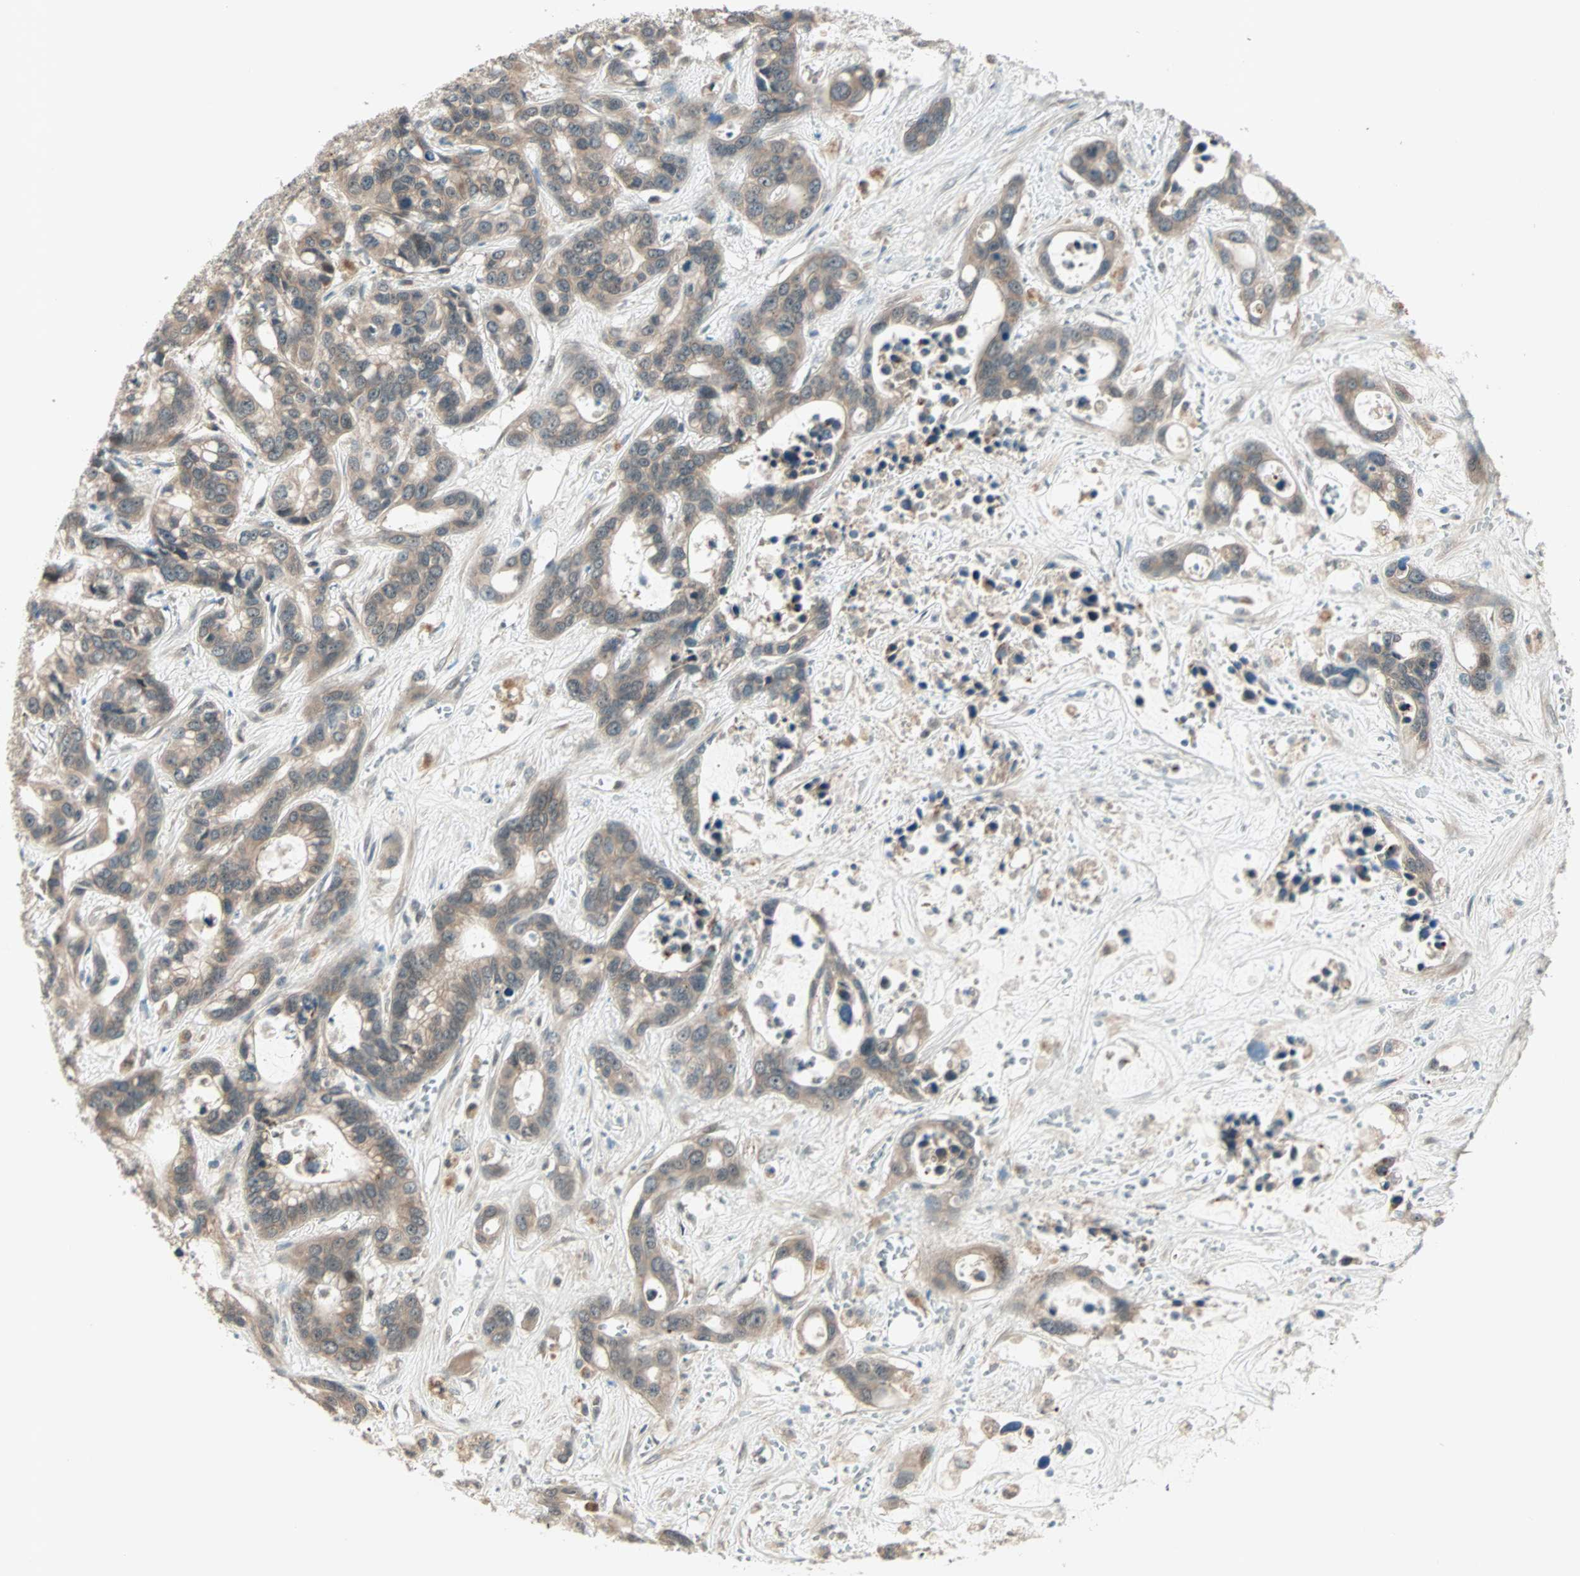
{"staining": {"intensity": "weak", "quantity": ">75%", "location": "cytoplasmic/membranous"}, "tissue": "liver cancer", "cell_type": "Tumor cells", "image_type": "cancer", "snomed": [{"axis": "morphology", "description": "Cholangiocarcinoma"}, {"axis": "topography", "description": "Liver"}], "caption": "An image of human liver cholangiocarcinoma stained for a protein exhibits weak cytoplasmic/membranous brown staining in tumor cells. (brown staining indicates protein expression, while blue staining denotes nuclei).", "gene": "PGBD1", "patient": {"sex": "female", "age": 65}}